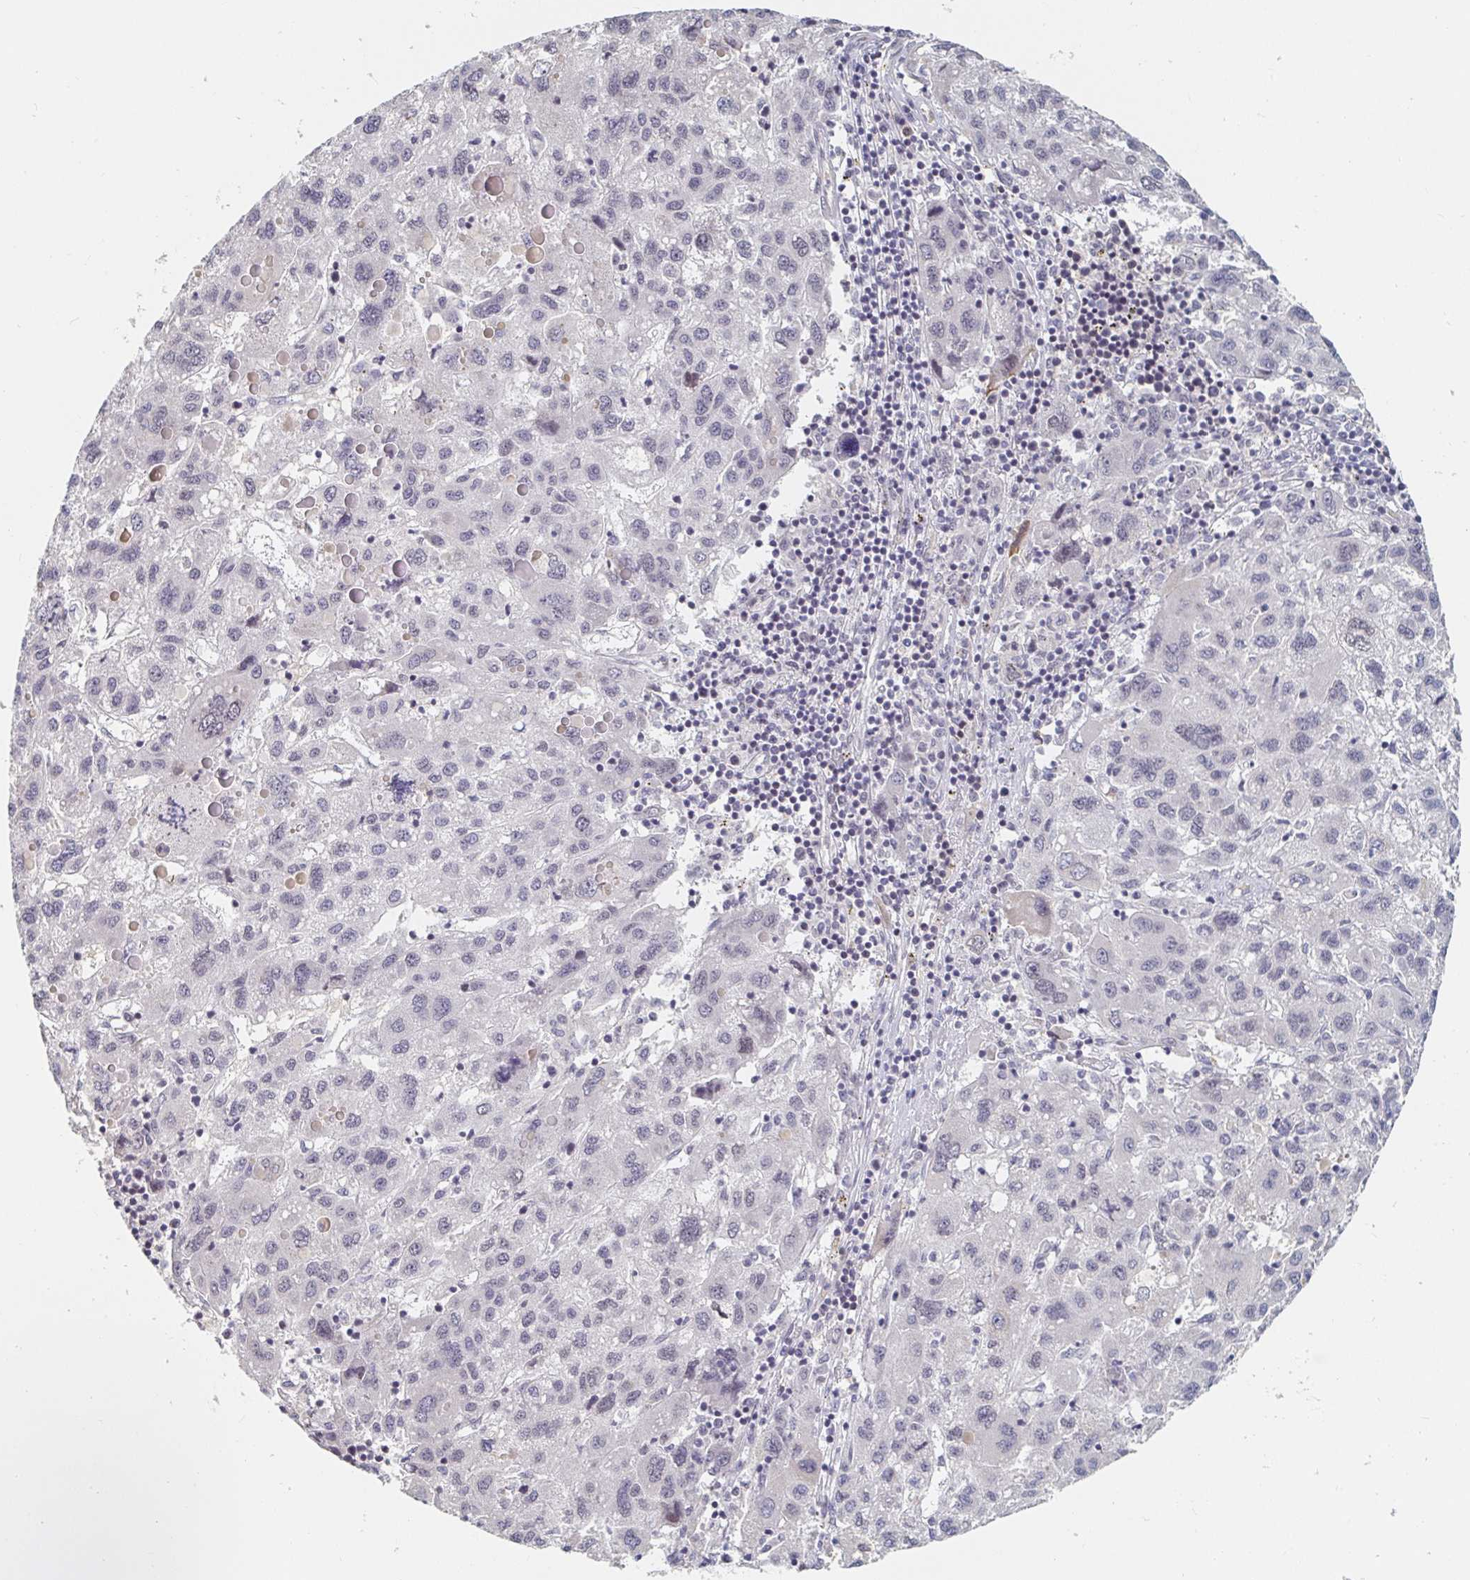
{"staining": {"intensity": "negative", "quantity": "none", "location": "none"}, "tissue": "liver cancer", "cell_type": "Tumor cells", "image_type": "cancer", "snomed": [{"axis": "morphology", "description": "Carcinoma, Hepatocellular, NOS"}, {"axis": "topography", "description": "Liver"}], "caption": "Immunohistochemistry of human liver cancer shows no staining in tumor cells. (Brightfield microscopy of DAB (3,3'-diaminobenzidine) IHC at high magnification).", "gene": "CHD2", "patient": {"sex": "female", "age": 77}}